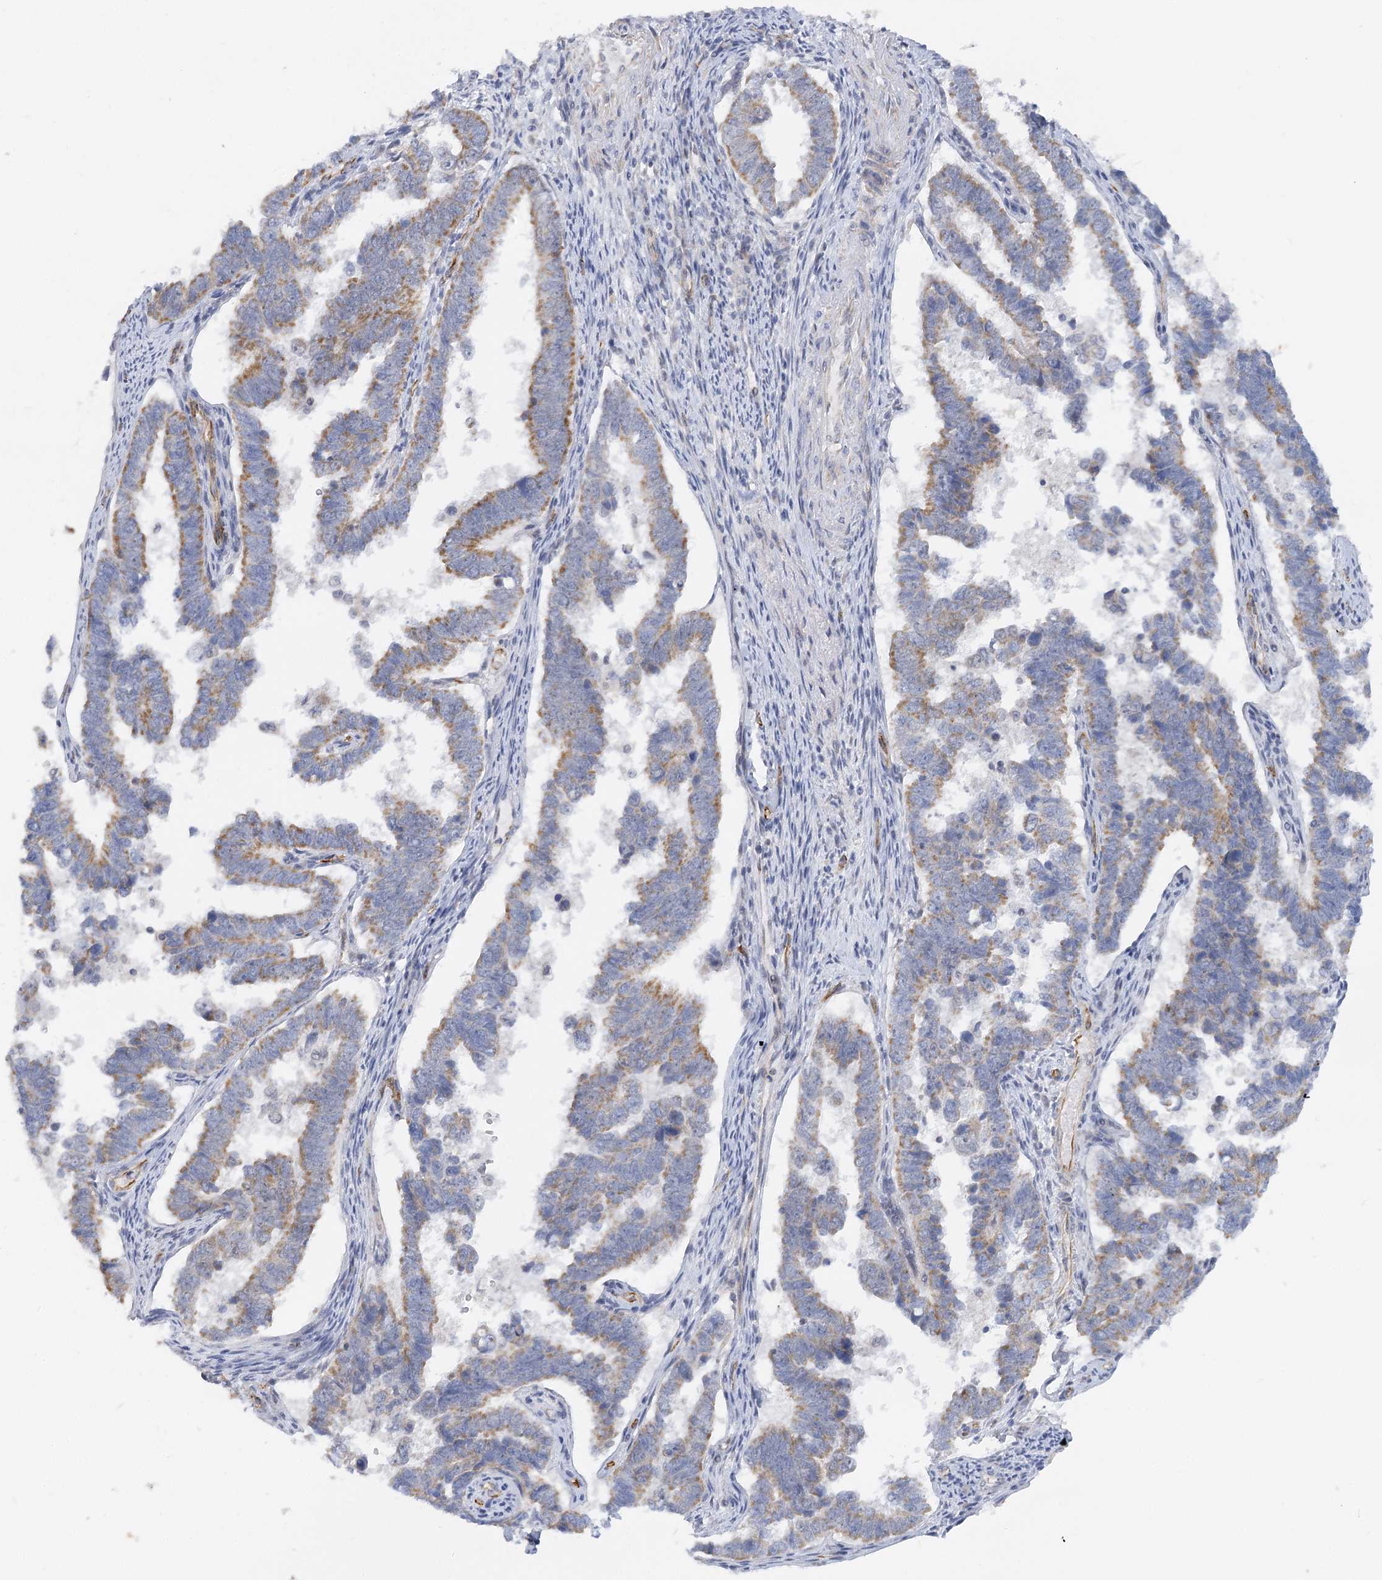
{"staining": {"intensity": "moderate", "quantity": ">75%", "location": "cytoplasmic/membranous"}, "tissue": "endometrial cancer", "cell_type": "Tumor cells", "image_type": "cancer", "snomed": [{"axis": "morphology", "description": "Adenocarcinoma, NOS"}, {"axis": "topography", "description": "Endometrium"}], "caption": "Protein staining displays moderate cytoplasmic/membranous positivity in about >75% of tumor cells in endometrial cancer.", "gene": "NELL2", "patient": {"sex": "female", "age": 75}}